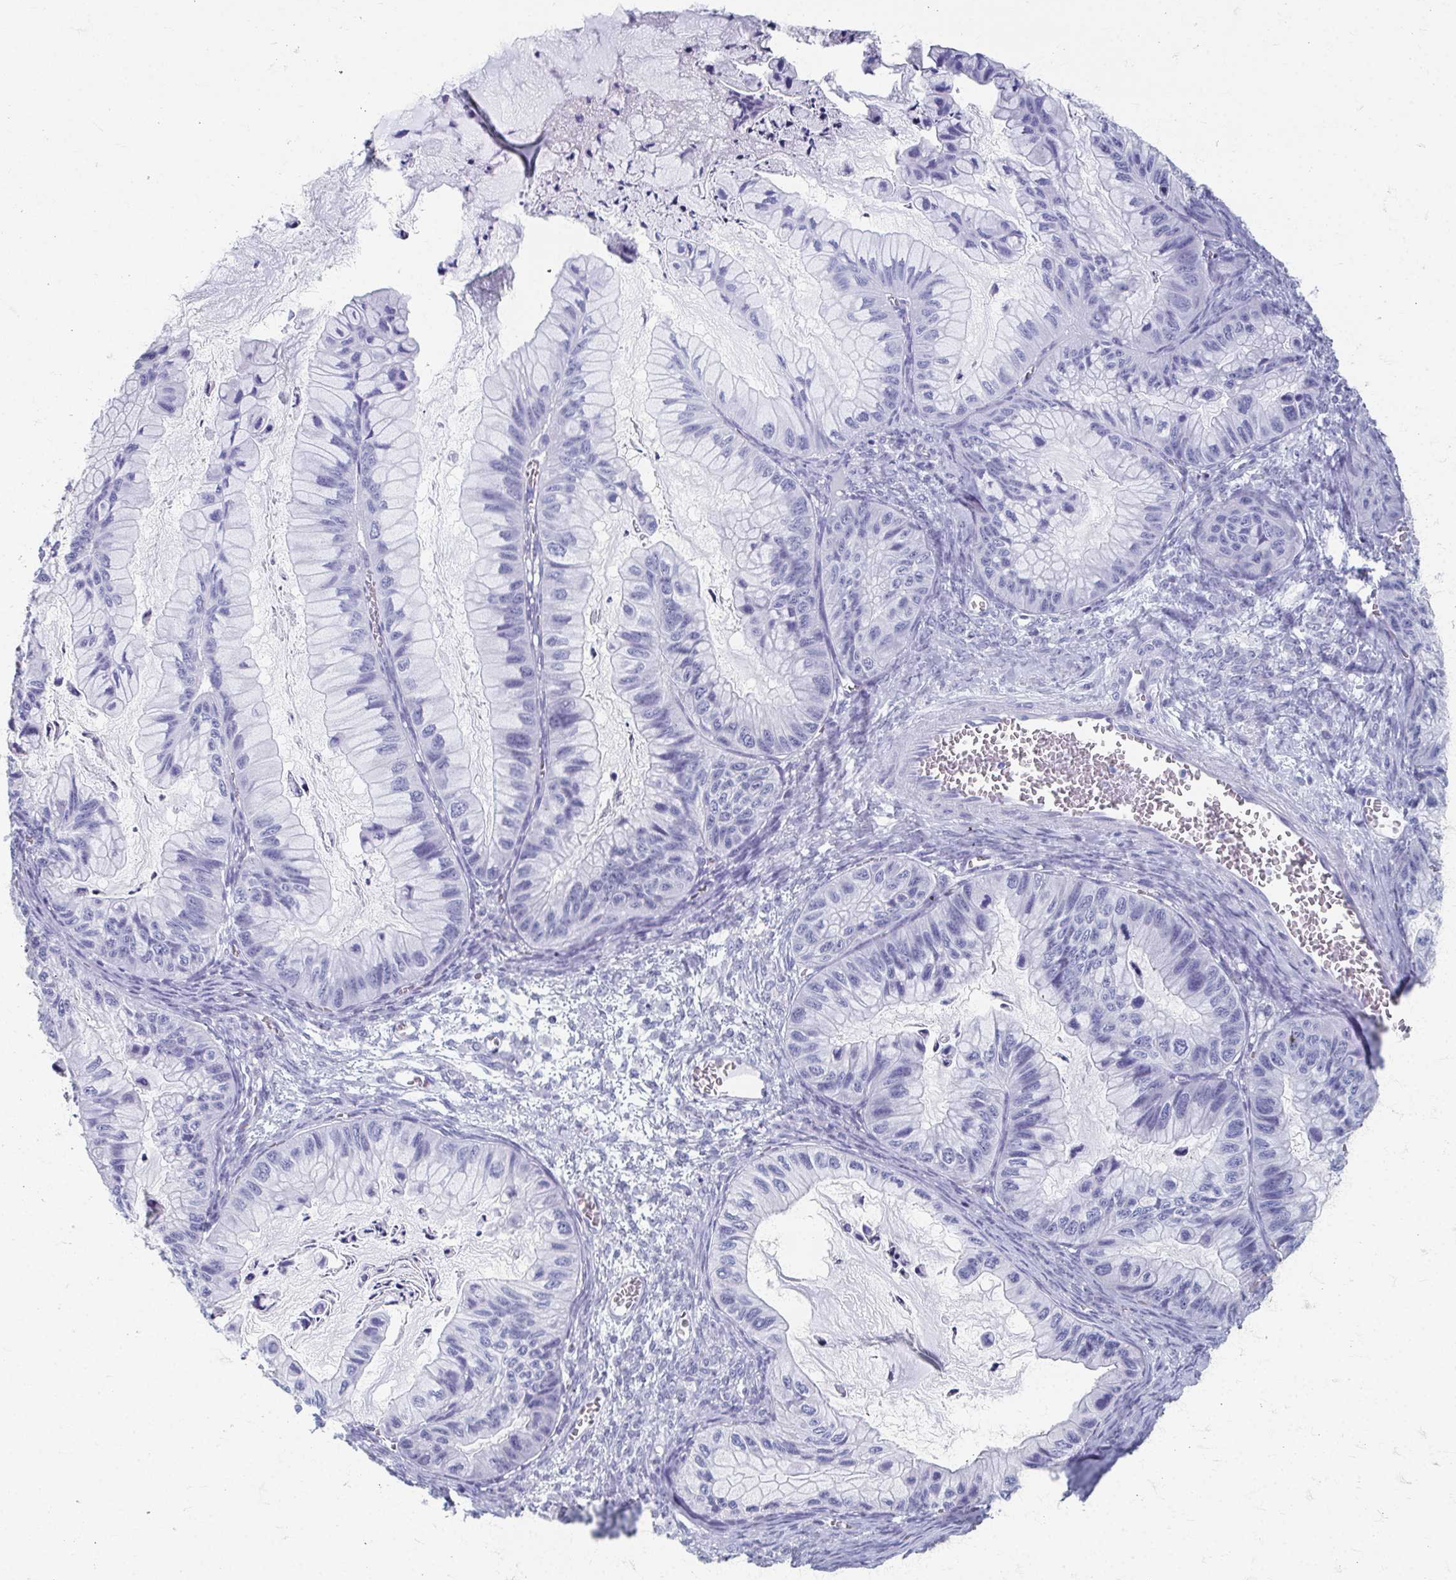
{"staining": {"intensity": "negative", "quantity": "none", "location": "none"}, "tissue": "ovarian cancer", "cell_type": "Tumor cells", "image_type": "cancer", "snomed": [{"axis": "morphology", "description": "Cystadenocarcinoma, mucinous, NOS"}, {"axis": "topography", "description": "Ovary"}], "caption": "Immunohistochemical staining of human ovarian cancer exhibits no significant expression in tumor cells. (Immunohistochemistry (ihc), brightfield microscopy, high magnification).", "gene": "GHRL", "patient": {"sex": "female", "age": 72}}